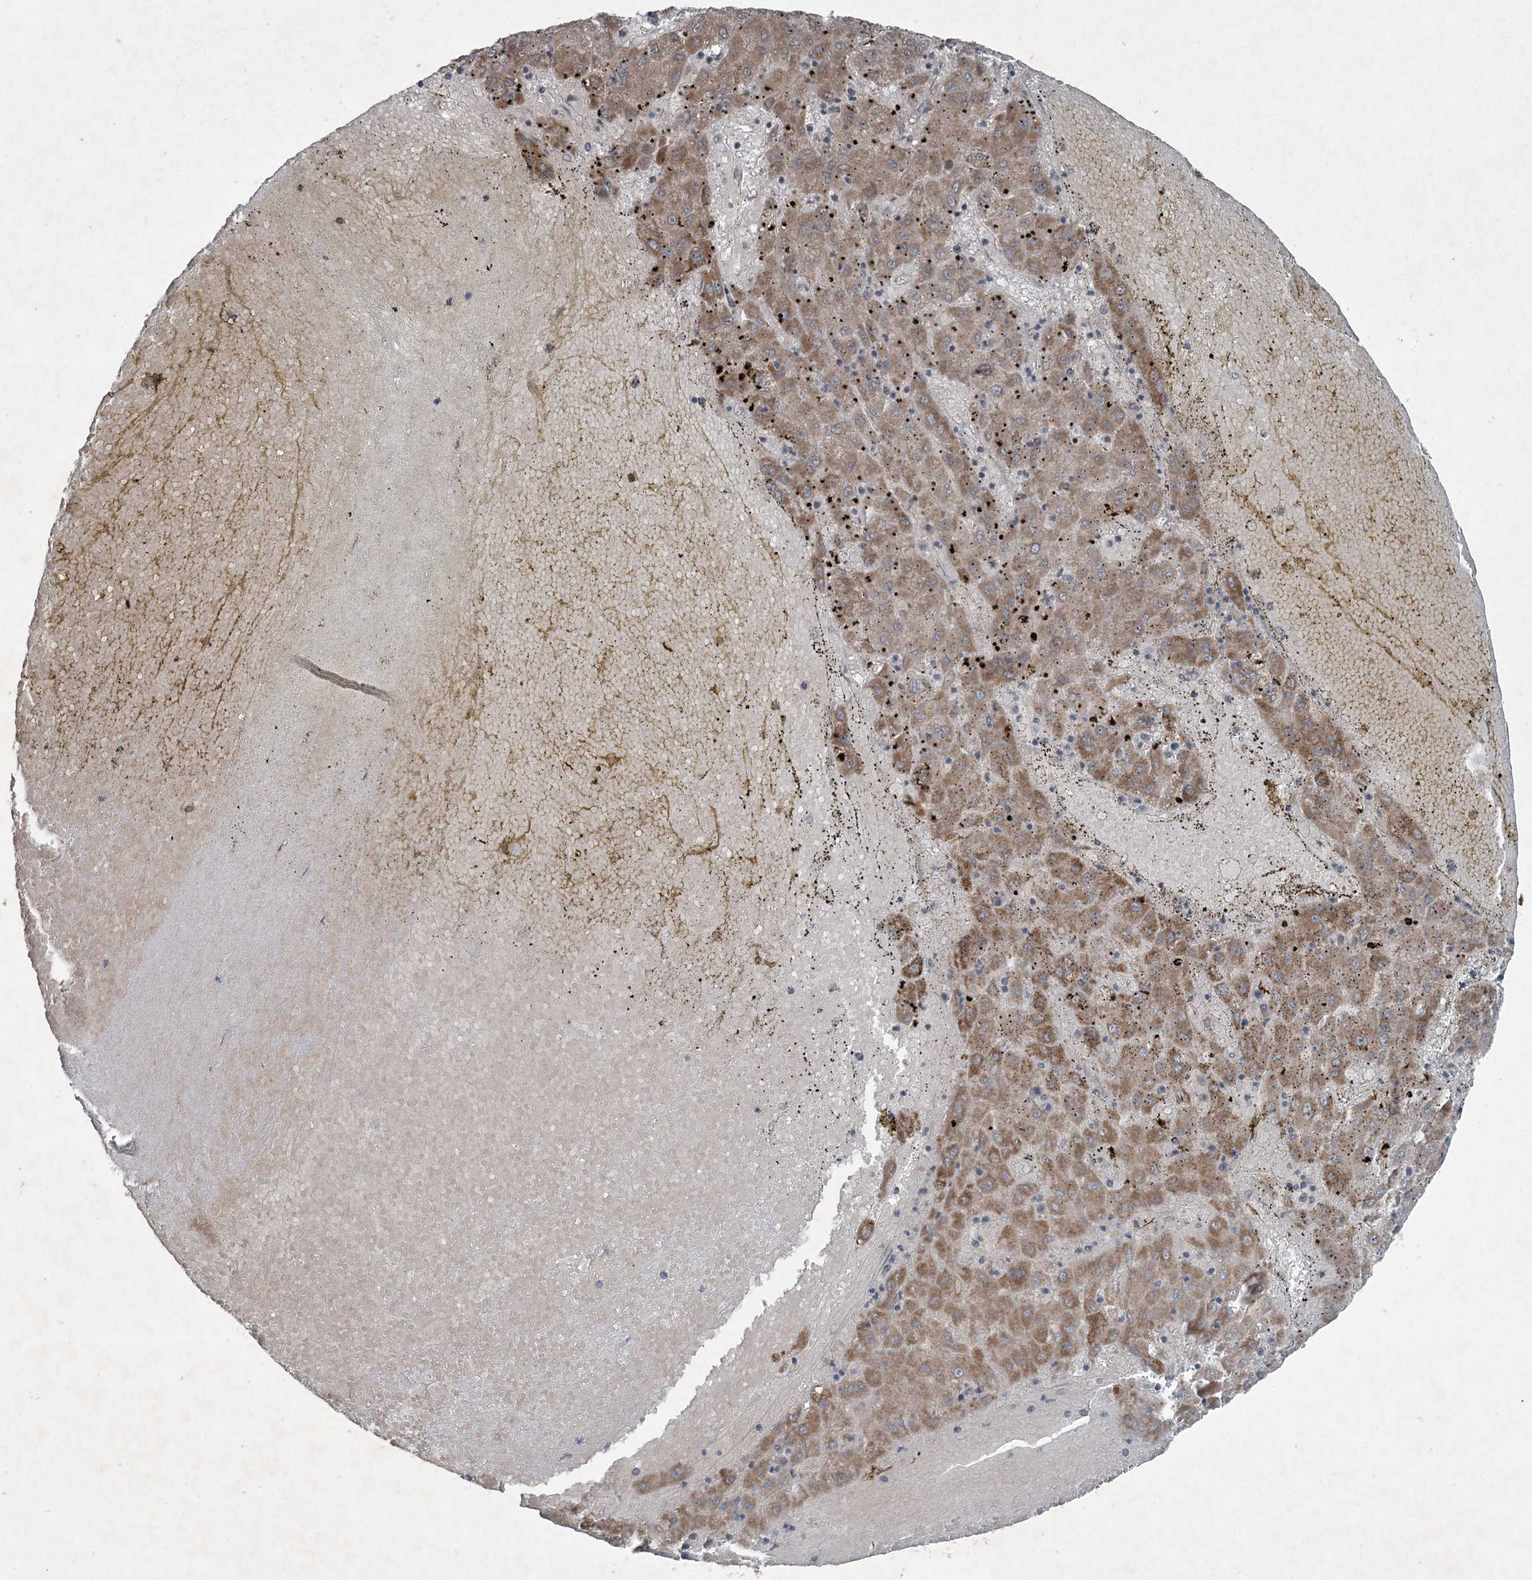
{"staining": {"intensity": "moderate", "quantity": ">75%", "location": "cytoplasmic/membranous"}, "tissue": "liver cancer", "cell_type": "Tumor cells", "image_type": "cancer", "snomed": [{"axis": "morphology", "description": "Carcinoma, Hepatocellular, NOS"}, {"axis": "topography", "description": "Liver"}], "caption": "This photomicrograph shows liver cancer (hepatocellular carcinoma) stained with immunohistochemistry to label a protein in brown. The cytoplasmic/membranous of tumor cells show moderate positivity for the protein. Nuclei are counter-stained blue.", "gene": "PC", "patient": {"sex": "male", "age": 72}}